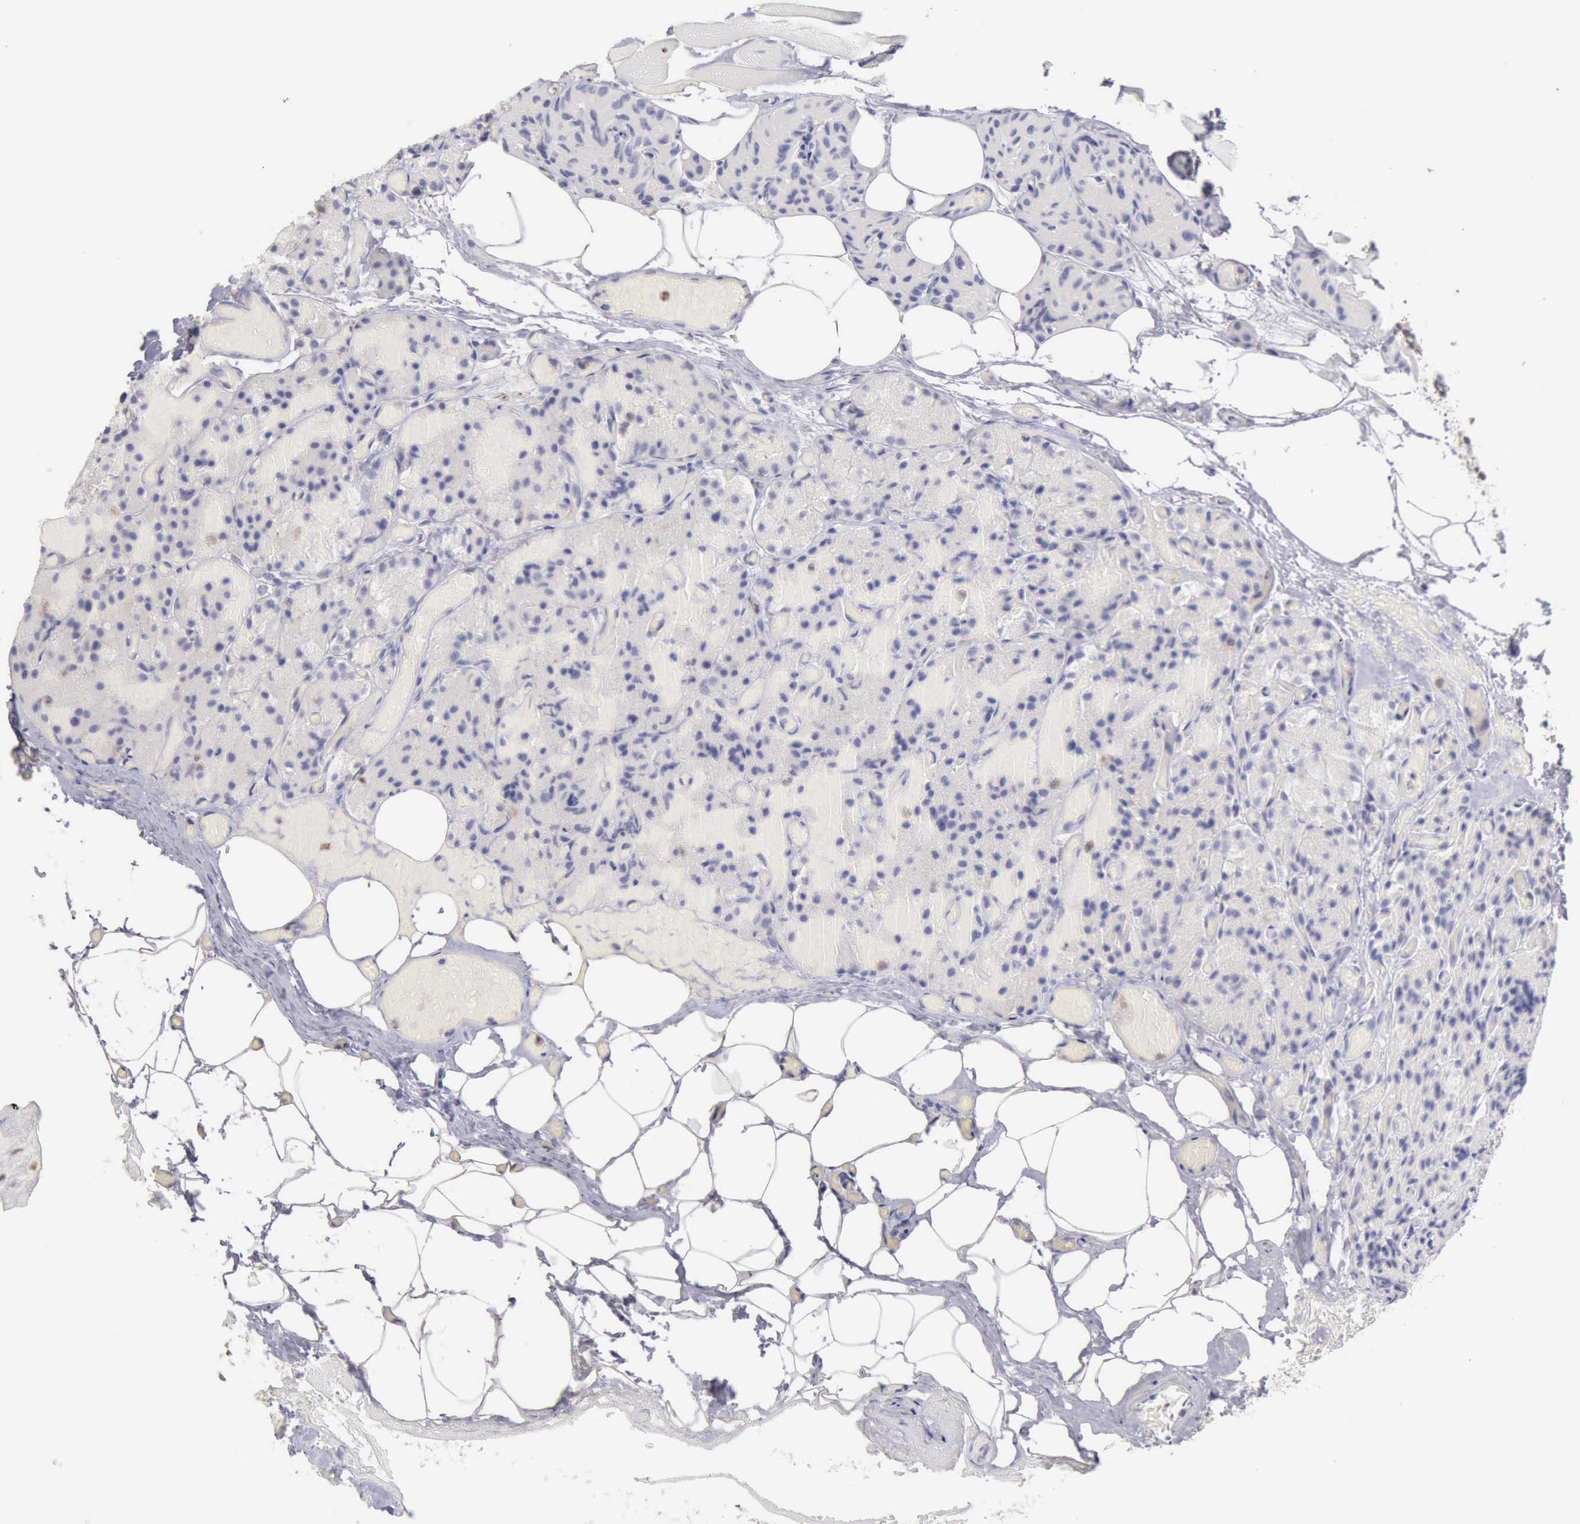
{"staining": {"intensity": "negative", "quantity": "none", "location": "none"}, "tissue": "parathyroid gland", "cell_type": "Glandular cells", "image_type": "normal", "snomed": [{"axis": "morphology", "description": "Normal tissue, NOS"}, {"axis": "topography", "description": "Skeletal muscle"}, {"axis": "topography", "description": "Parathyroid gland"}], "caption": "High power microscopy photomicrograph of an IHC histopathology image of unremarkable parathyroid gland, revealing no significant expression in glandular cells. Brightfield microscopy of immunohistochemistry (IHC) stained with DAB (3,3'-diaminobenzidine) (brown) and hematoxylin (blue), captured at high magnification.", "gene": "SASH3", "patient": {"sex": "female", "age": 37}}